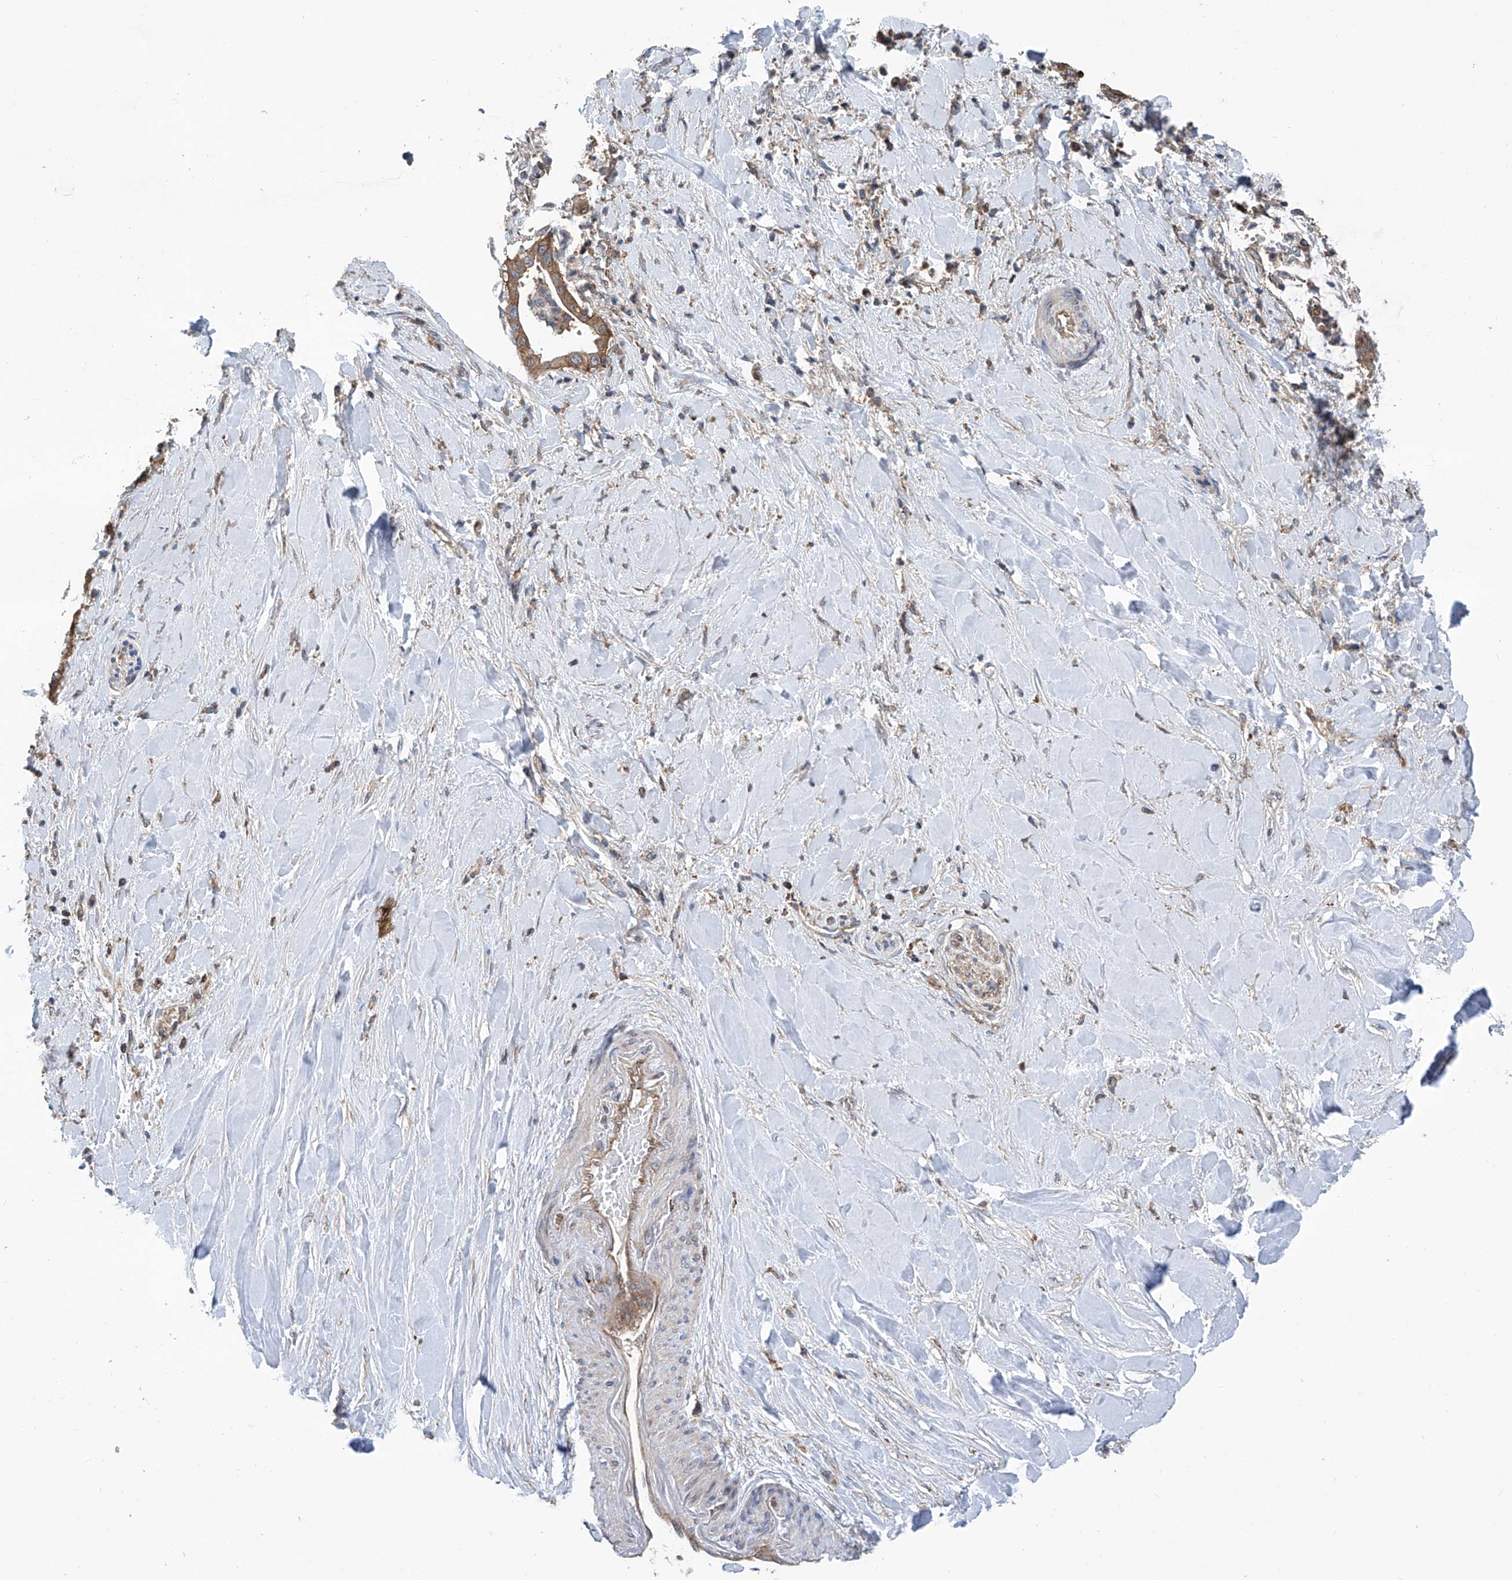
{"staining": {"intensity": "strong", "quantity": ">75%", "location": "cytoplasmic/membranous"}, "tissue": "liver cancer", "cell_type": "Tumor cells", "image_type": "cancer", "snomed": [{"axis": "morphology", "description": "Cholangiocarcinoma"}, {"axis": "topography", "description": "Liver"}], "caption": "Liver cholangiocarcinoma stained for a protein exhibits strong cytoplasmic/membranous positivity in tumor cells.", "gene": "SMAP1", "patient": {"sex": "female", "age": 54}}